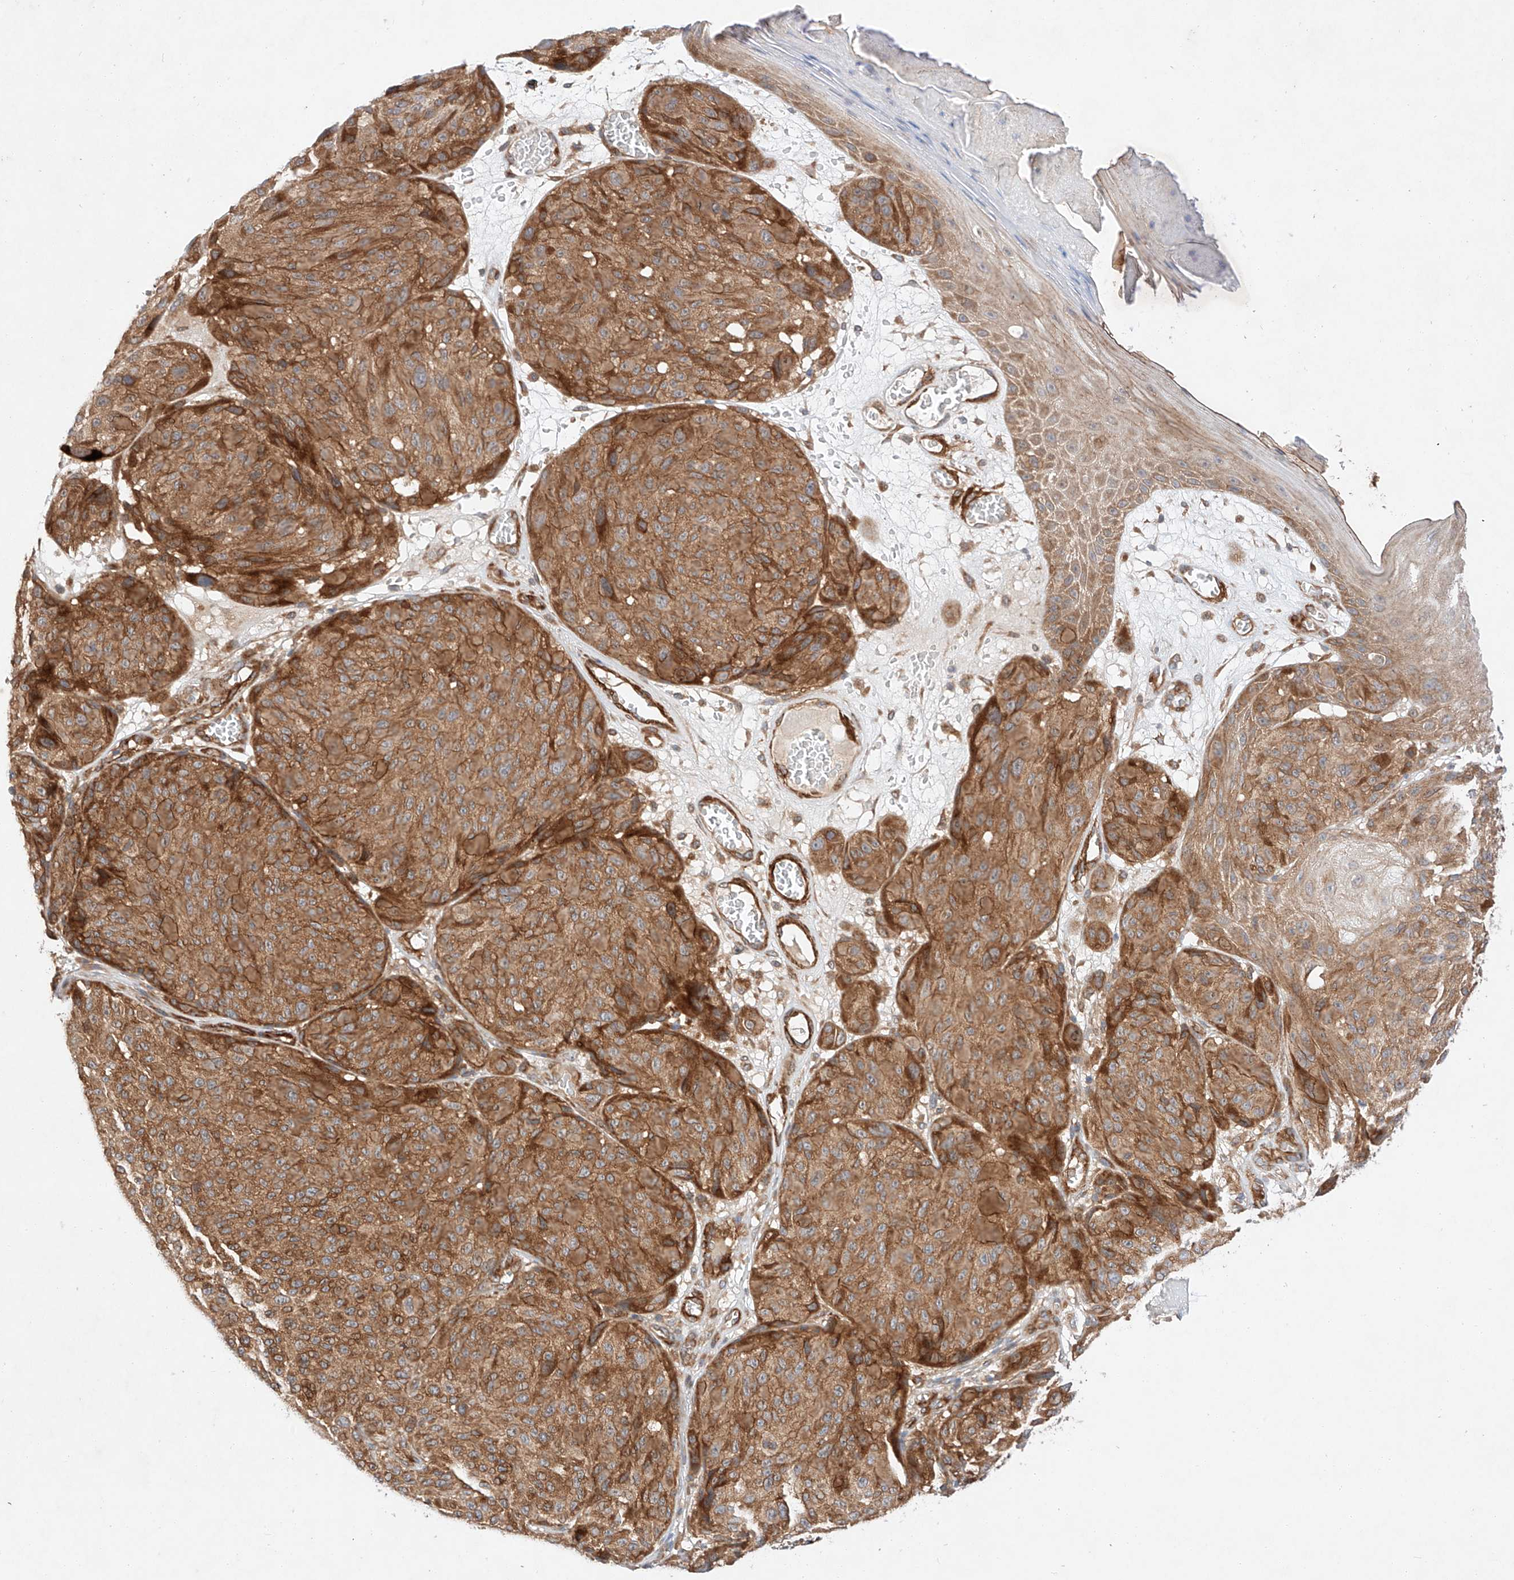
{"staining": {"intensity": "moderate", "quantity": ">75%", "location": "cytoplasmic/membranous"}, "tissue": "melanoma", "cell_type": "Tumor cells", "image_type": "cancer", "snomed": [{"axis": "morphology", "description": "Malignant melanoma, NOS"}, {"axis": "topography", "description": "Skin"}], "caption": "Melanoma stained with DAB immunohistochemistry (IHC) displays medium levels of moderate cytoplasmic/membranous positivity in approximately >75% of tumor cells. Using DAB (brown) and hematoxylin (blue) stains, captured at high magnification using brightfield microscopy.", "gene": "RAB23", "patient": {"sex": "male", "age": 83}}